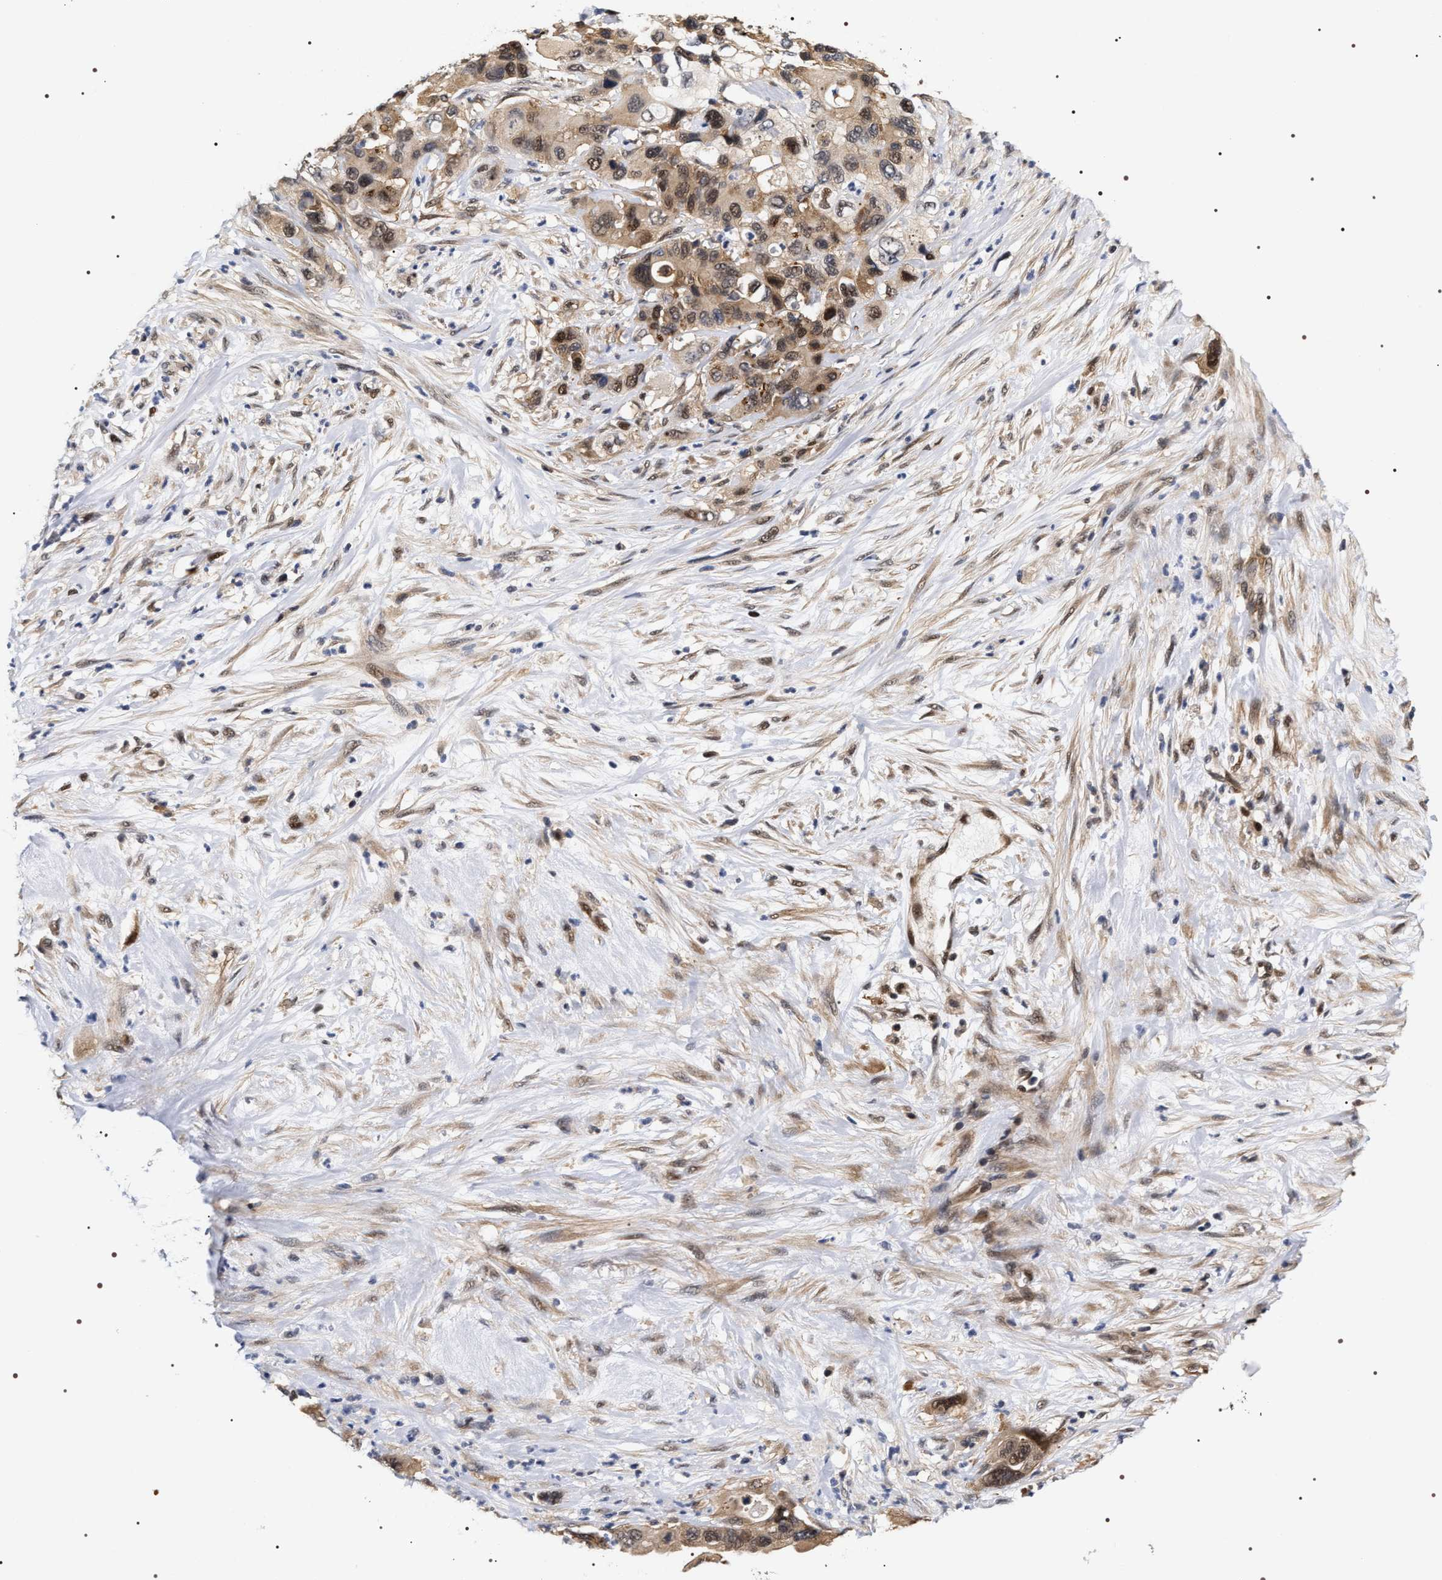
{"staining": {"intensity": "moderate", "quantity": ">75%", "location": "cytoplasmic/membranous,nuclear"}, "tissue": "pancreatic cancer", "cell_type": "Tumor cells", "image_type": "cancer", "snomed": [{"axis": "morphology", "description": "Adenocarcinoma, NOS"}, {"axis": "topography", "description": "Pancreas"}], "caption": "Approximately >75% of tumor cells in adenocarcinoma (pancreatic) exhibit moderate cytoplasmic/membranous and nuclear protein expression as visualized by brown immunohistochemical staining.", "gene": "BAG6", "patient": {"sex": "female", "age": 71}}